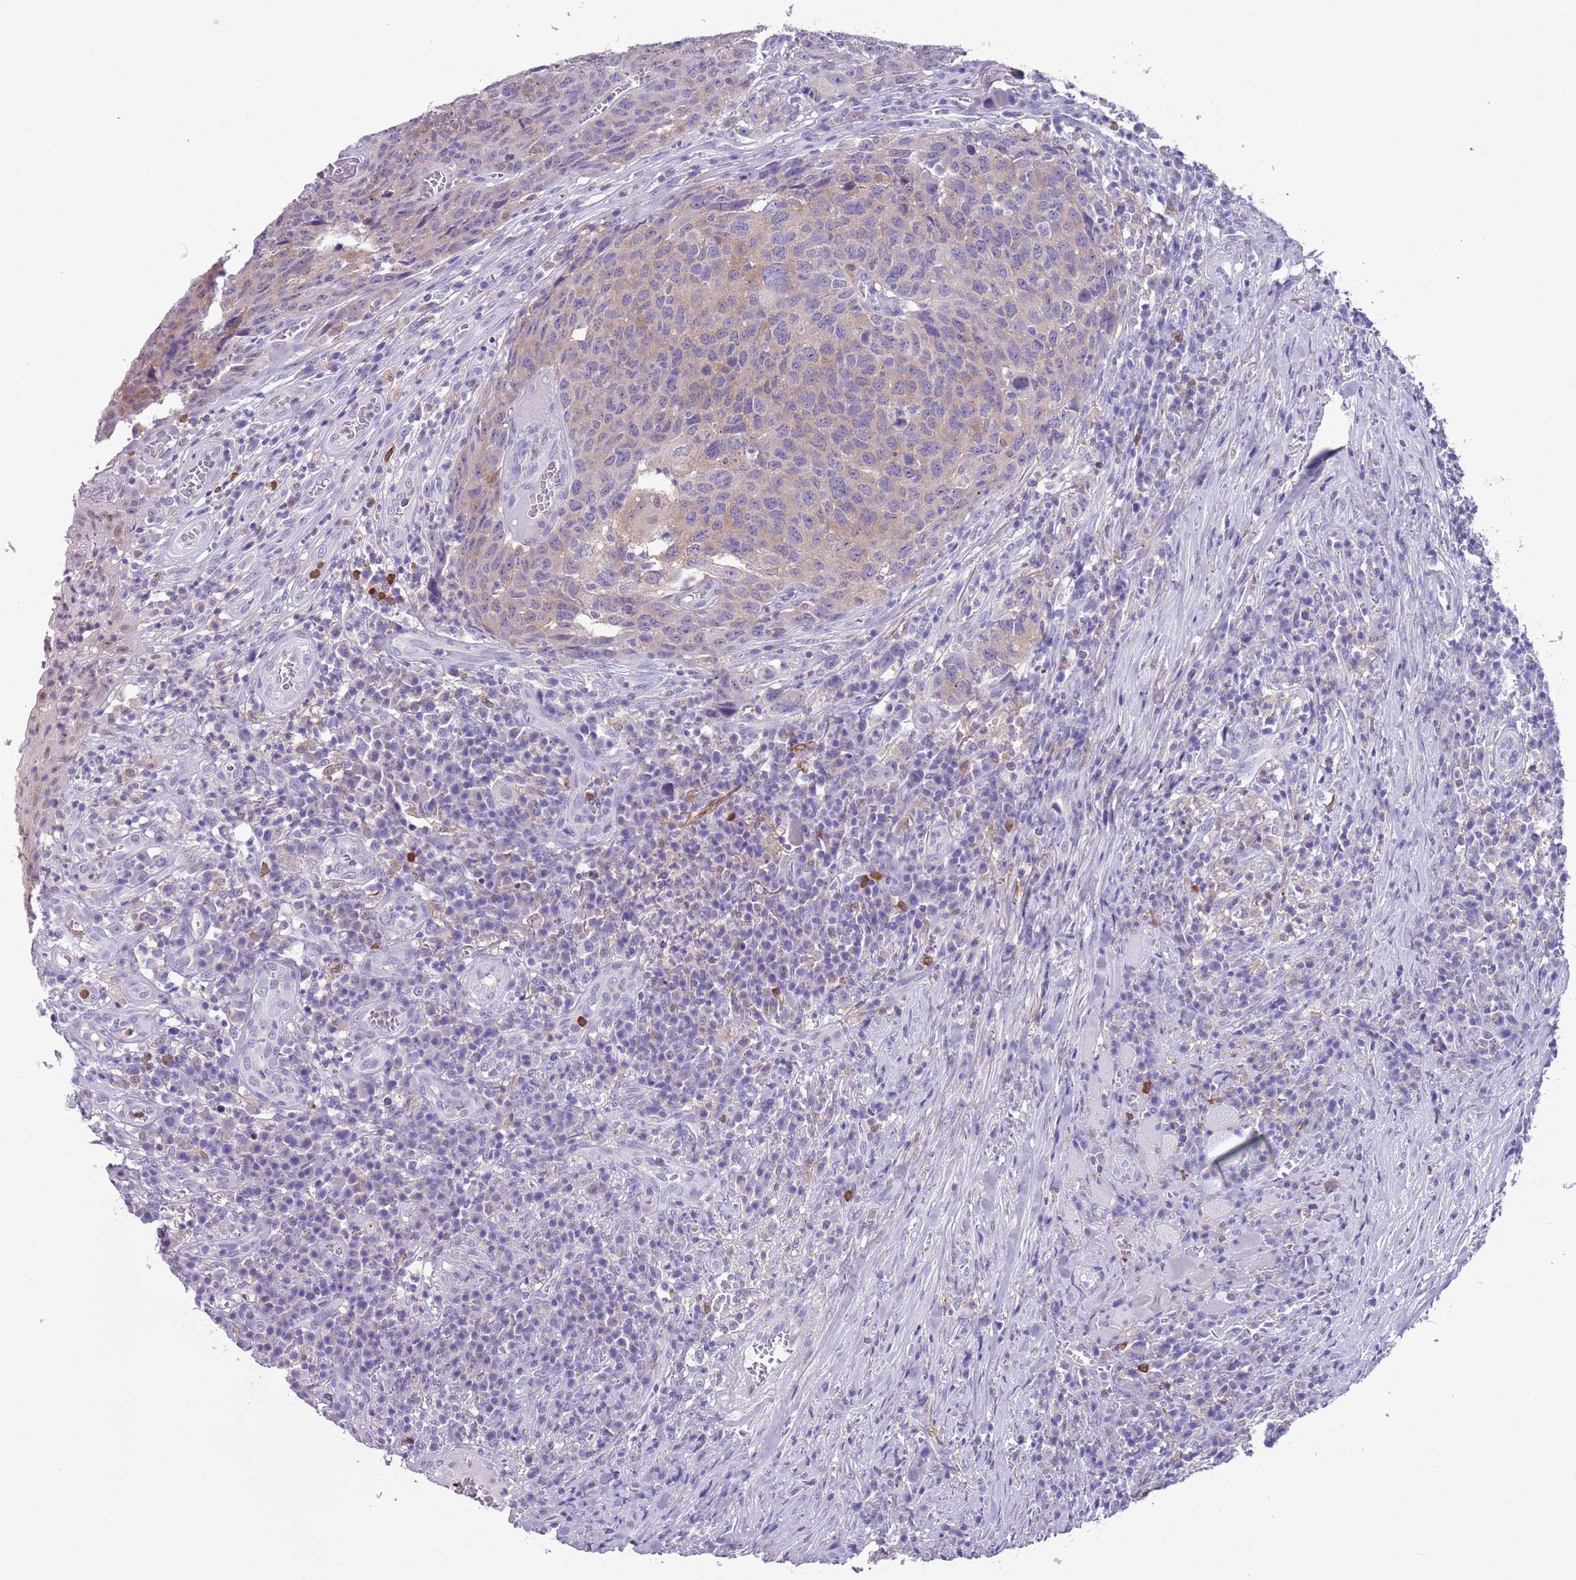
{"staining": {"intensity": "weak", "quantity": "25%-75%", "location": "cytoplasmic/membranous"}, "tissue": "head and neck cancer", "cell_type": "Tumor cells", "image_type": "cancer", "snomed": [{"axis": "morphology", "description": "Squamous cell carcinoma, NOS"}, {"axis": "topography", "description": "Head-Neck"}], "caption": "Protein analysis of head and neck squamous cell carcinoma tissue reveals weak cytoplasmic/membranous staining in approximately 25%-75% of tumor cells.", "gene": "PFKFB2", "patient": {"sex": "male", "age": 66}}